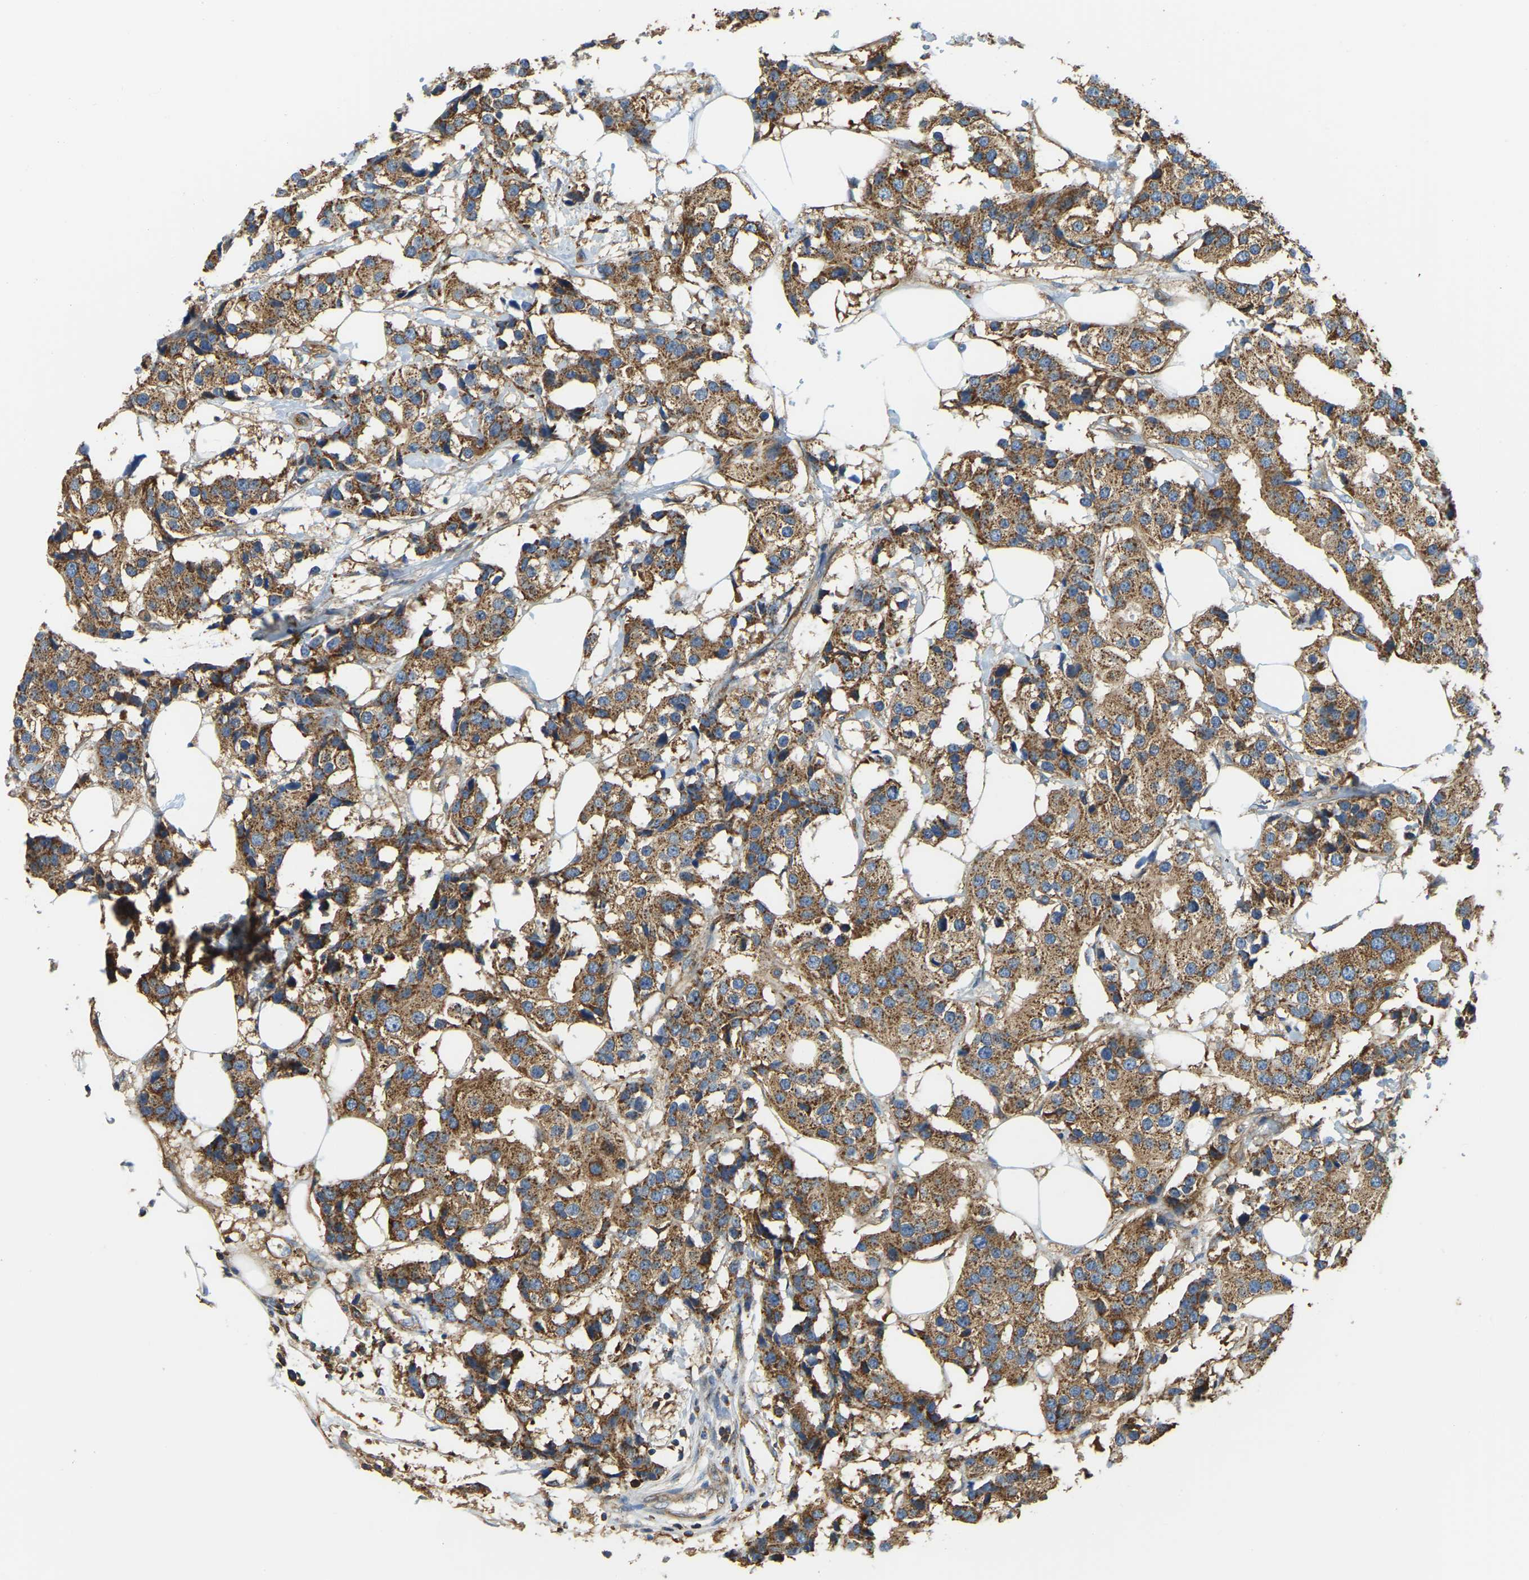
{"staining": {"intensity": "moderate", "quantity": ">75%", "location": "cytoplasmic/membranous"}, "tissue": "breast cancer", "cell_type": "Tumor cells", "image_type": "cancer", "snomed": [{"axis": "morphology", "description": "Normal tissue, NOS"}, {"axis": "morphology", "description": "Duct carcinoma"}, {"axis": "topography", "description": "Breast"}], "caption": "A histopathology image of breast infiltrating ductal carcinoma stained for a protein demonstrates moderate cytoplasmic/membranous brown staining in tumor cells.", "gene": "AHNAK", "patient": {"sex": "female", "age": 39}}